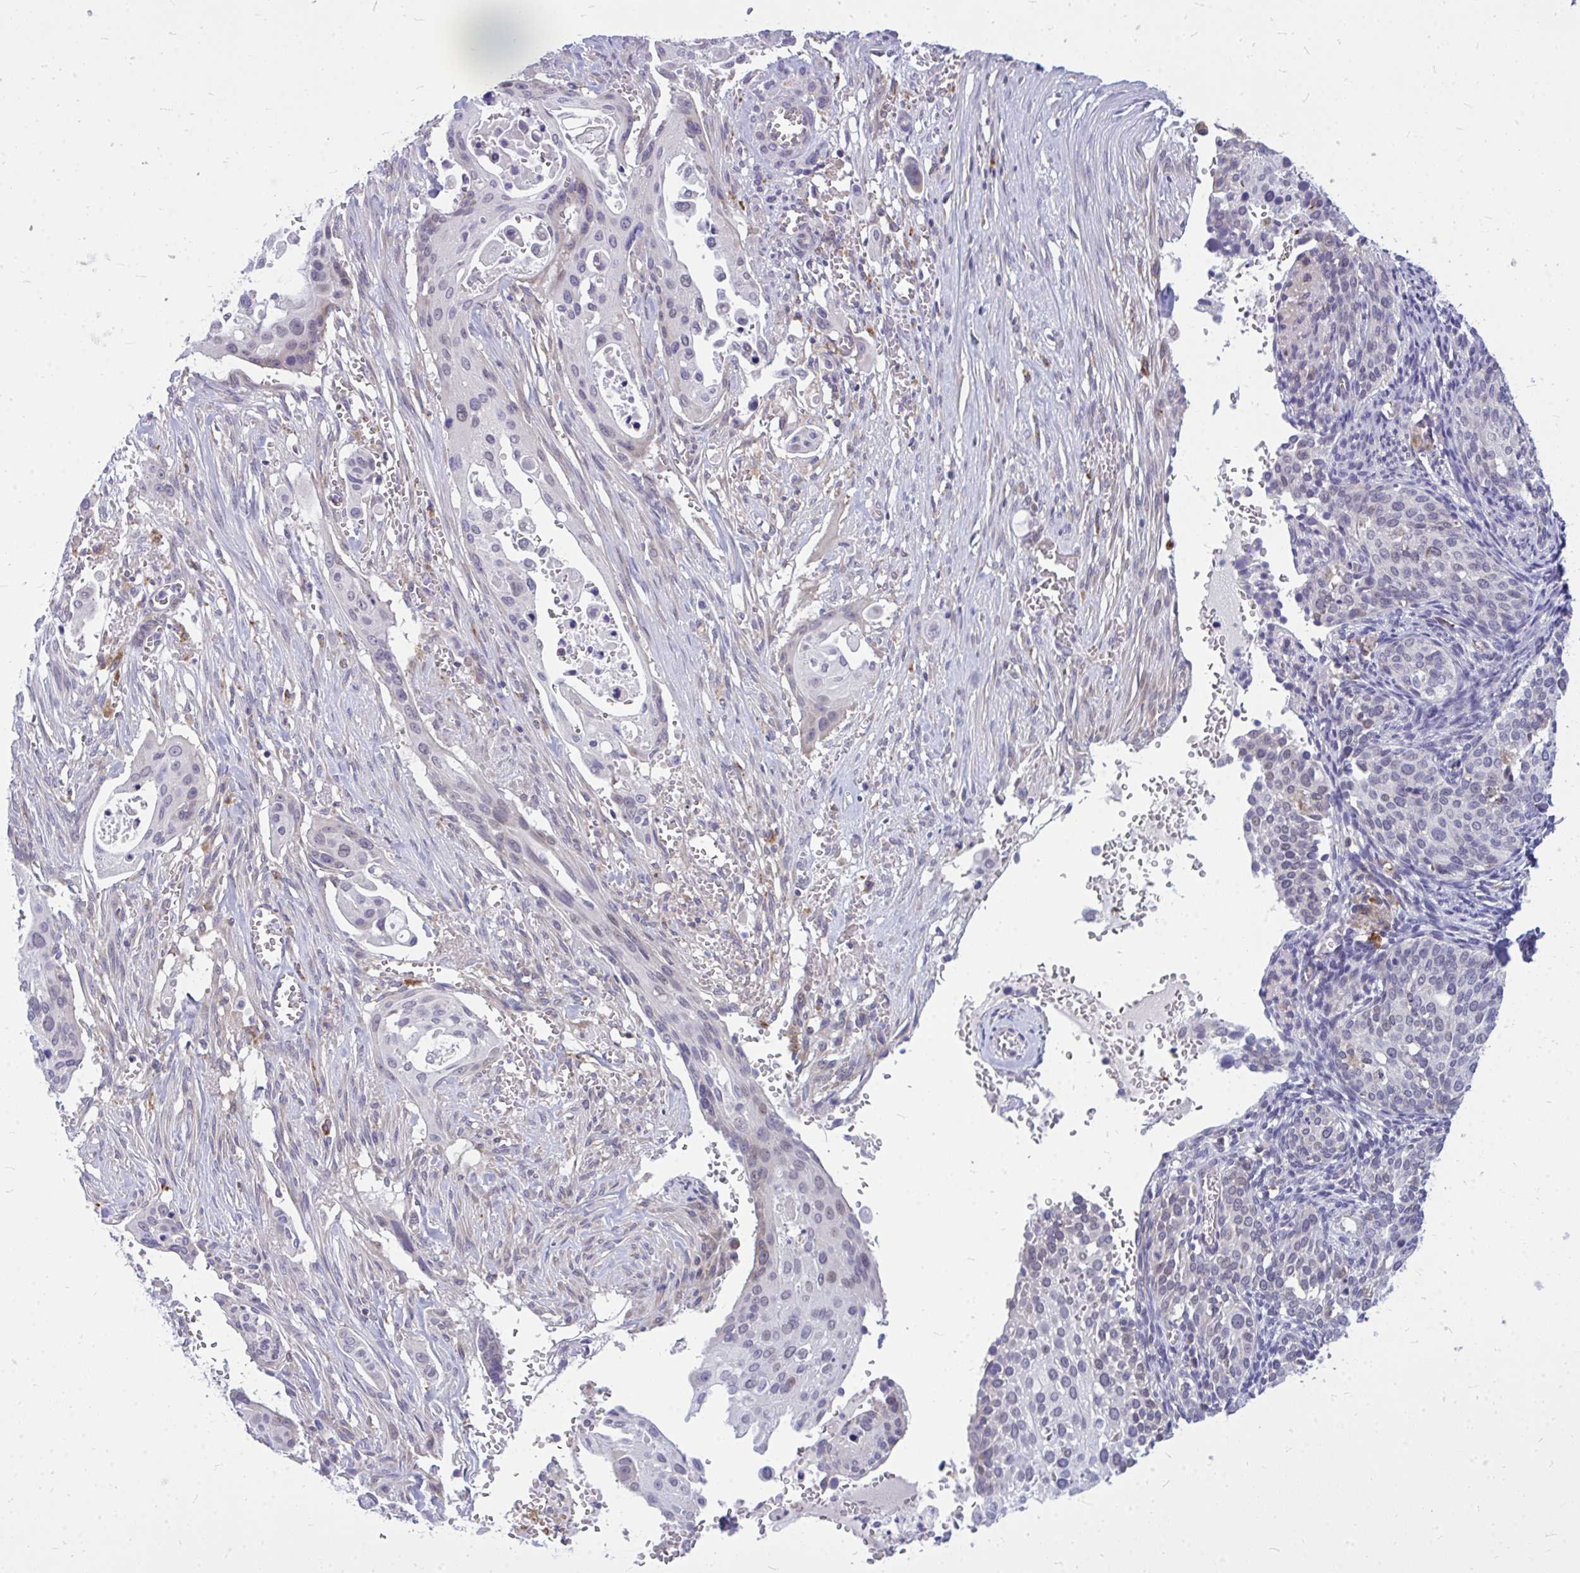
{"staining": {"intensity": "negative", "quantity": "none", "location": "none"}, "tissue": "cervical cancer", "cell_type": "Tumor cells", "image_type": "cancer", "snomed": [{"axis": "morphology", "description": "Squamous cell carcinoma, NOS"}, {"axis": "topography", "description": "Cervix"}], "caption": "Immunohistochemical staining of cervical cancer (squamous cell carcinoma) reveals no significant expression in tumor cells. (Brightfield microscopy of DAB immunohistochemistry (IHC) at high magnification).", "gene": "ZSCAN25", "patient": {"sex": "female", "age": 44}}